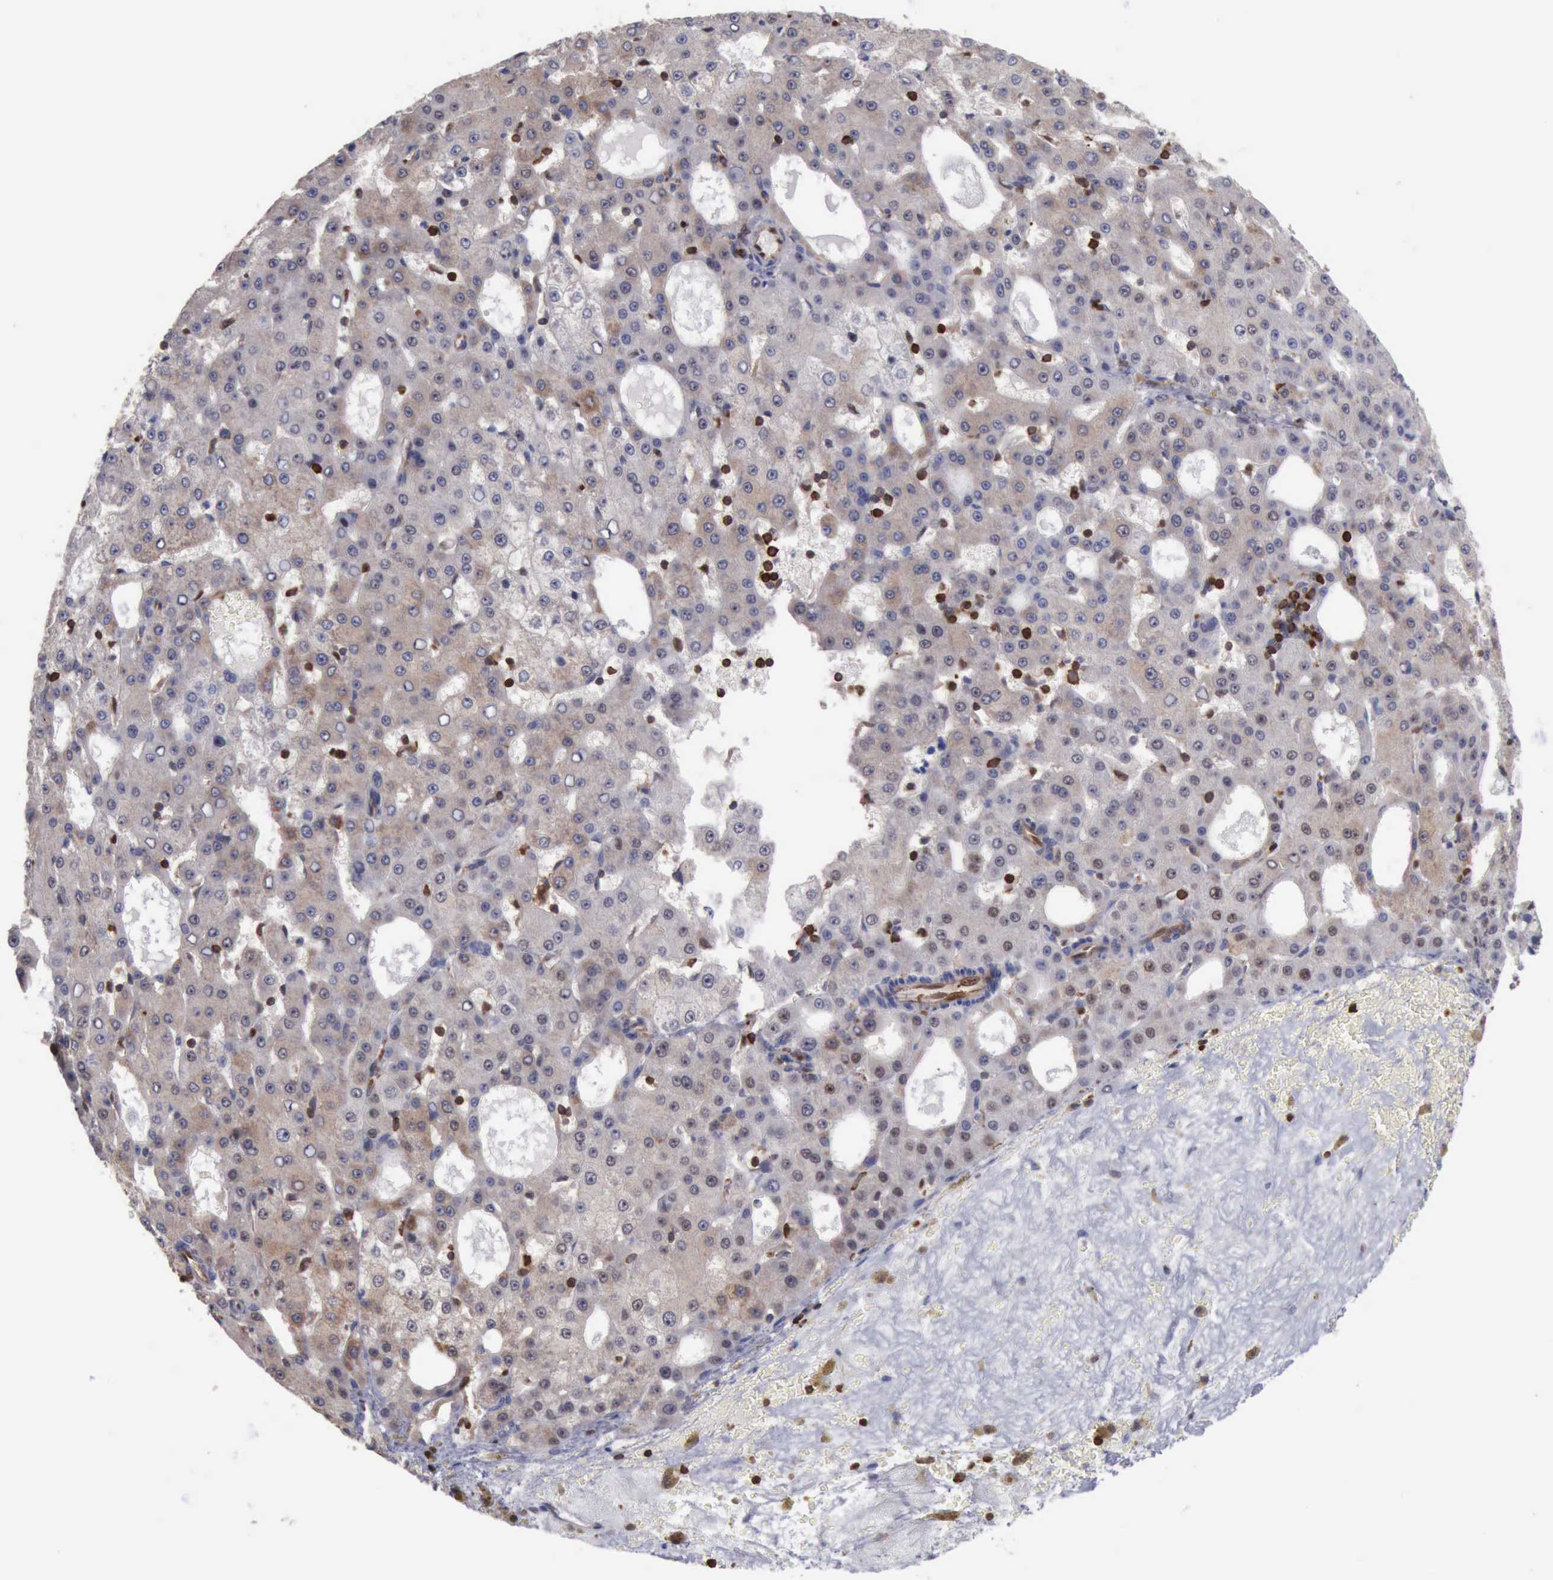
{"staining": {"intensity": "weak", "quantity": ">75%", "location": "cytoplasmic/membranous,nuclear"}, "tissue": "liver cancer", "cell_type": "Tumor cells", "image_type": "cancer", "snomed": [{"axis": "morphology", "description": "Carcinoma, Hepatocellular, NOS"}, {"axis": "topography", "description": "Liver"}], "caption": "This photomicrograph reveals immunohistochemistry staining of human liver hepatocellular carcinoma, with low weak cytoplasmic/membranous and nuclear staining in approximately >75% of tumor cells.", "gene": "PDCD4", "patient": {"sex": "male", "age": 47}}